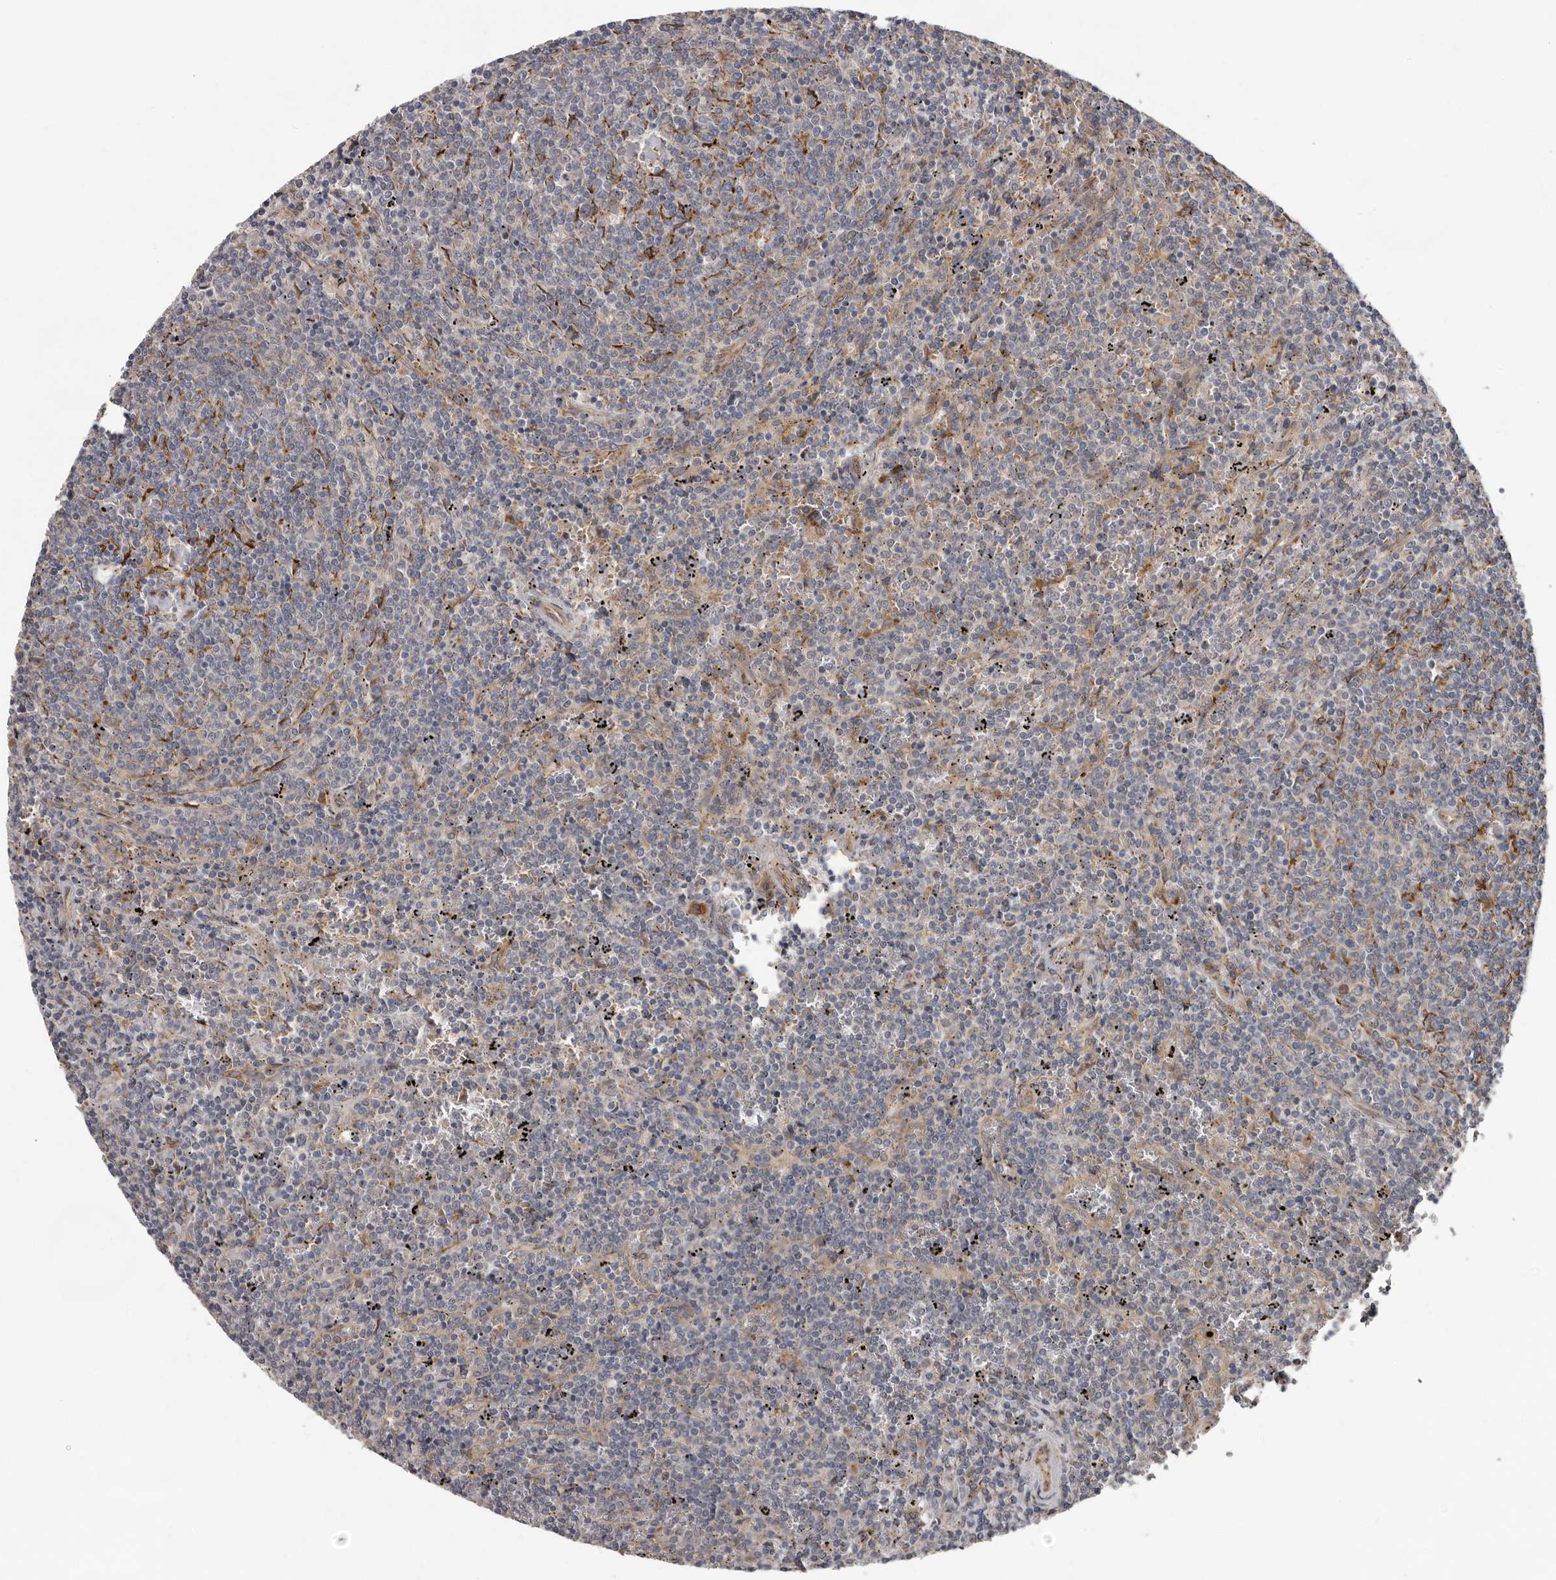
{"staining": {"intensity": "negative", "quantity": "none", "location": "none"}, "tissue": "lymphoma", "cell_type": "Tumor cells", "image_type": "cancer", "snomed": [{"axis": "morphology", "description": "Malignant lymphoma, non-Hodgkin's type, Low grade"}, {"axis": "topography", "description": "Spleen"}], "caption": "Low-grade malignant lymphoma, non-Hodgkin's type was stained to show a protein in brown. There is no significant positivity in tumor cells.", "gene": "MTF1", "patient": {"sex": "female", "age": 50}}